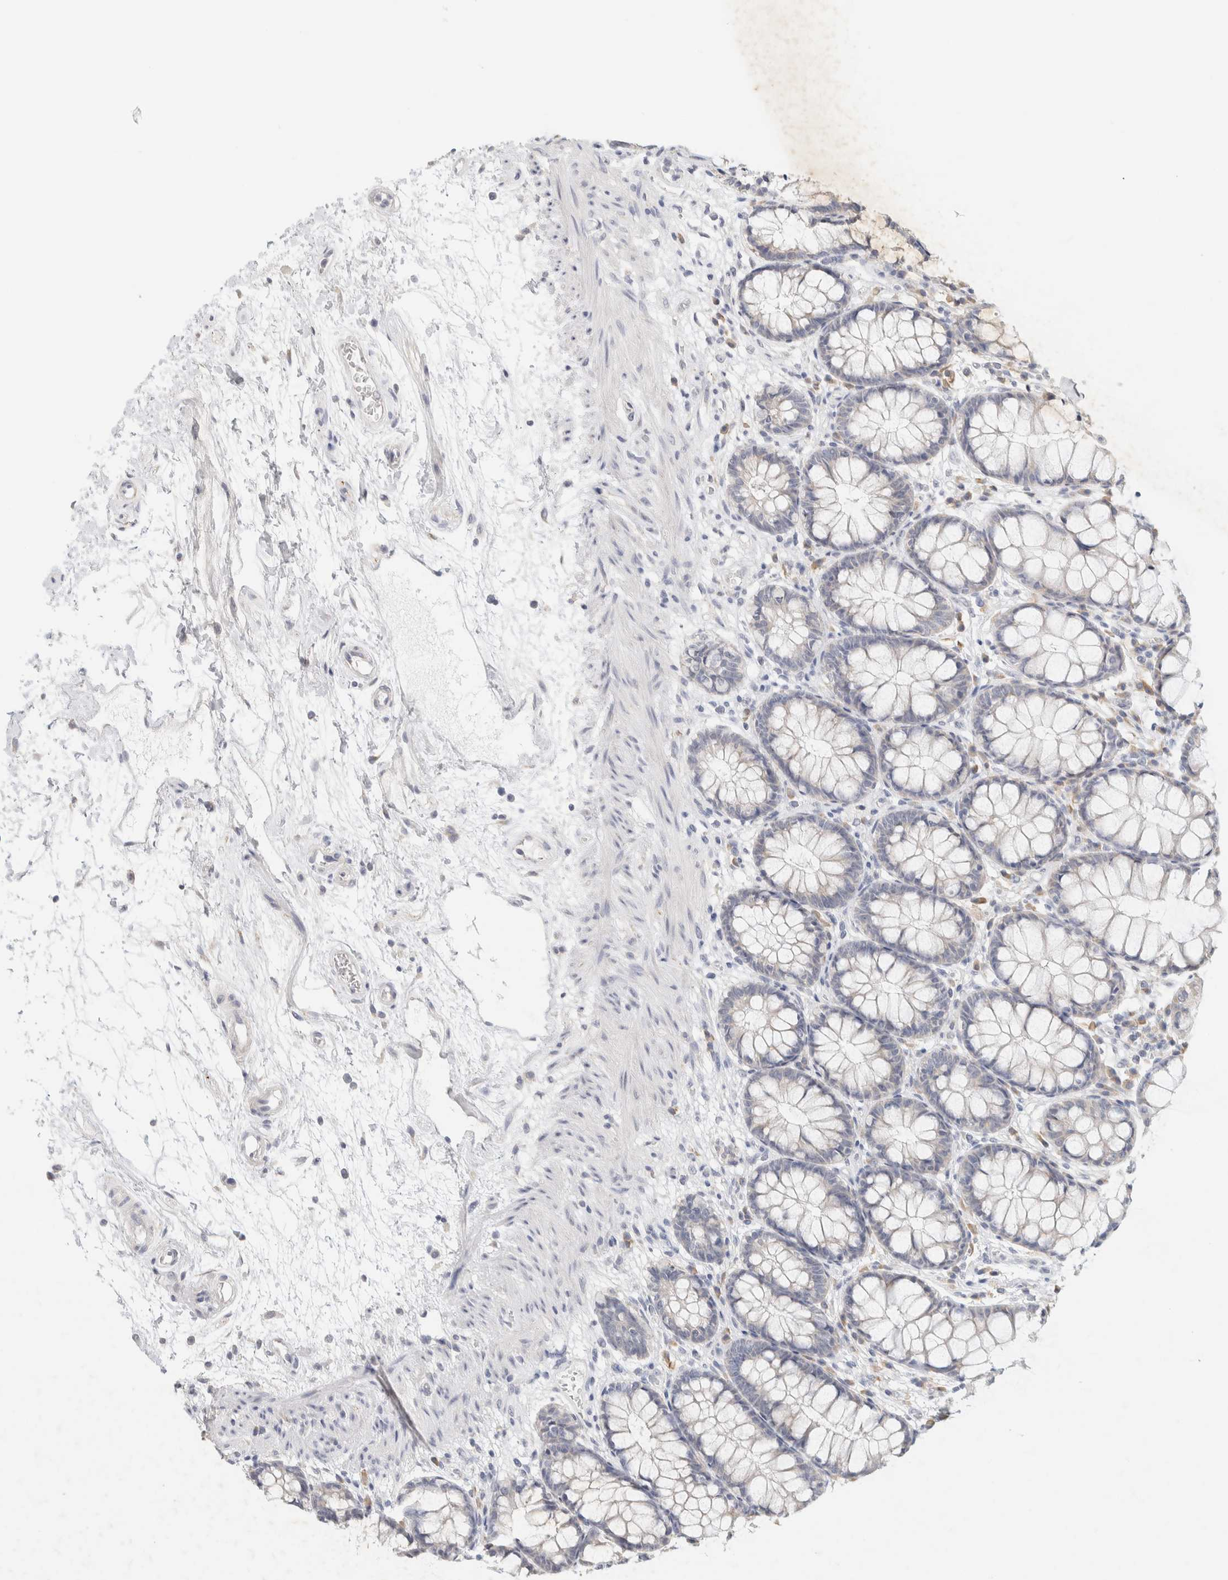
{"staining": {"intensity": "negative", "quantity": "none", "location": "none"}, "tissue": "rectum", "cell_type": "Glandular cells", "image_type": "normal", "snomed": [{"axis": "morphology", "description": "Normal tissue, NOS"}, {"axis": "topography", "description": "Rectum"}], "caption": "An IHC histopathology image of normal rectum is shown. There is no staining in glandular cells of rectum.", "gene": "NEFM", "patient": {"sex": "male", "age": 64}}